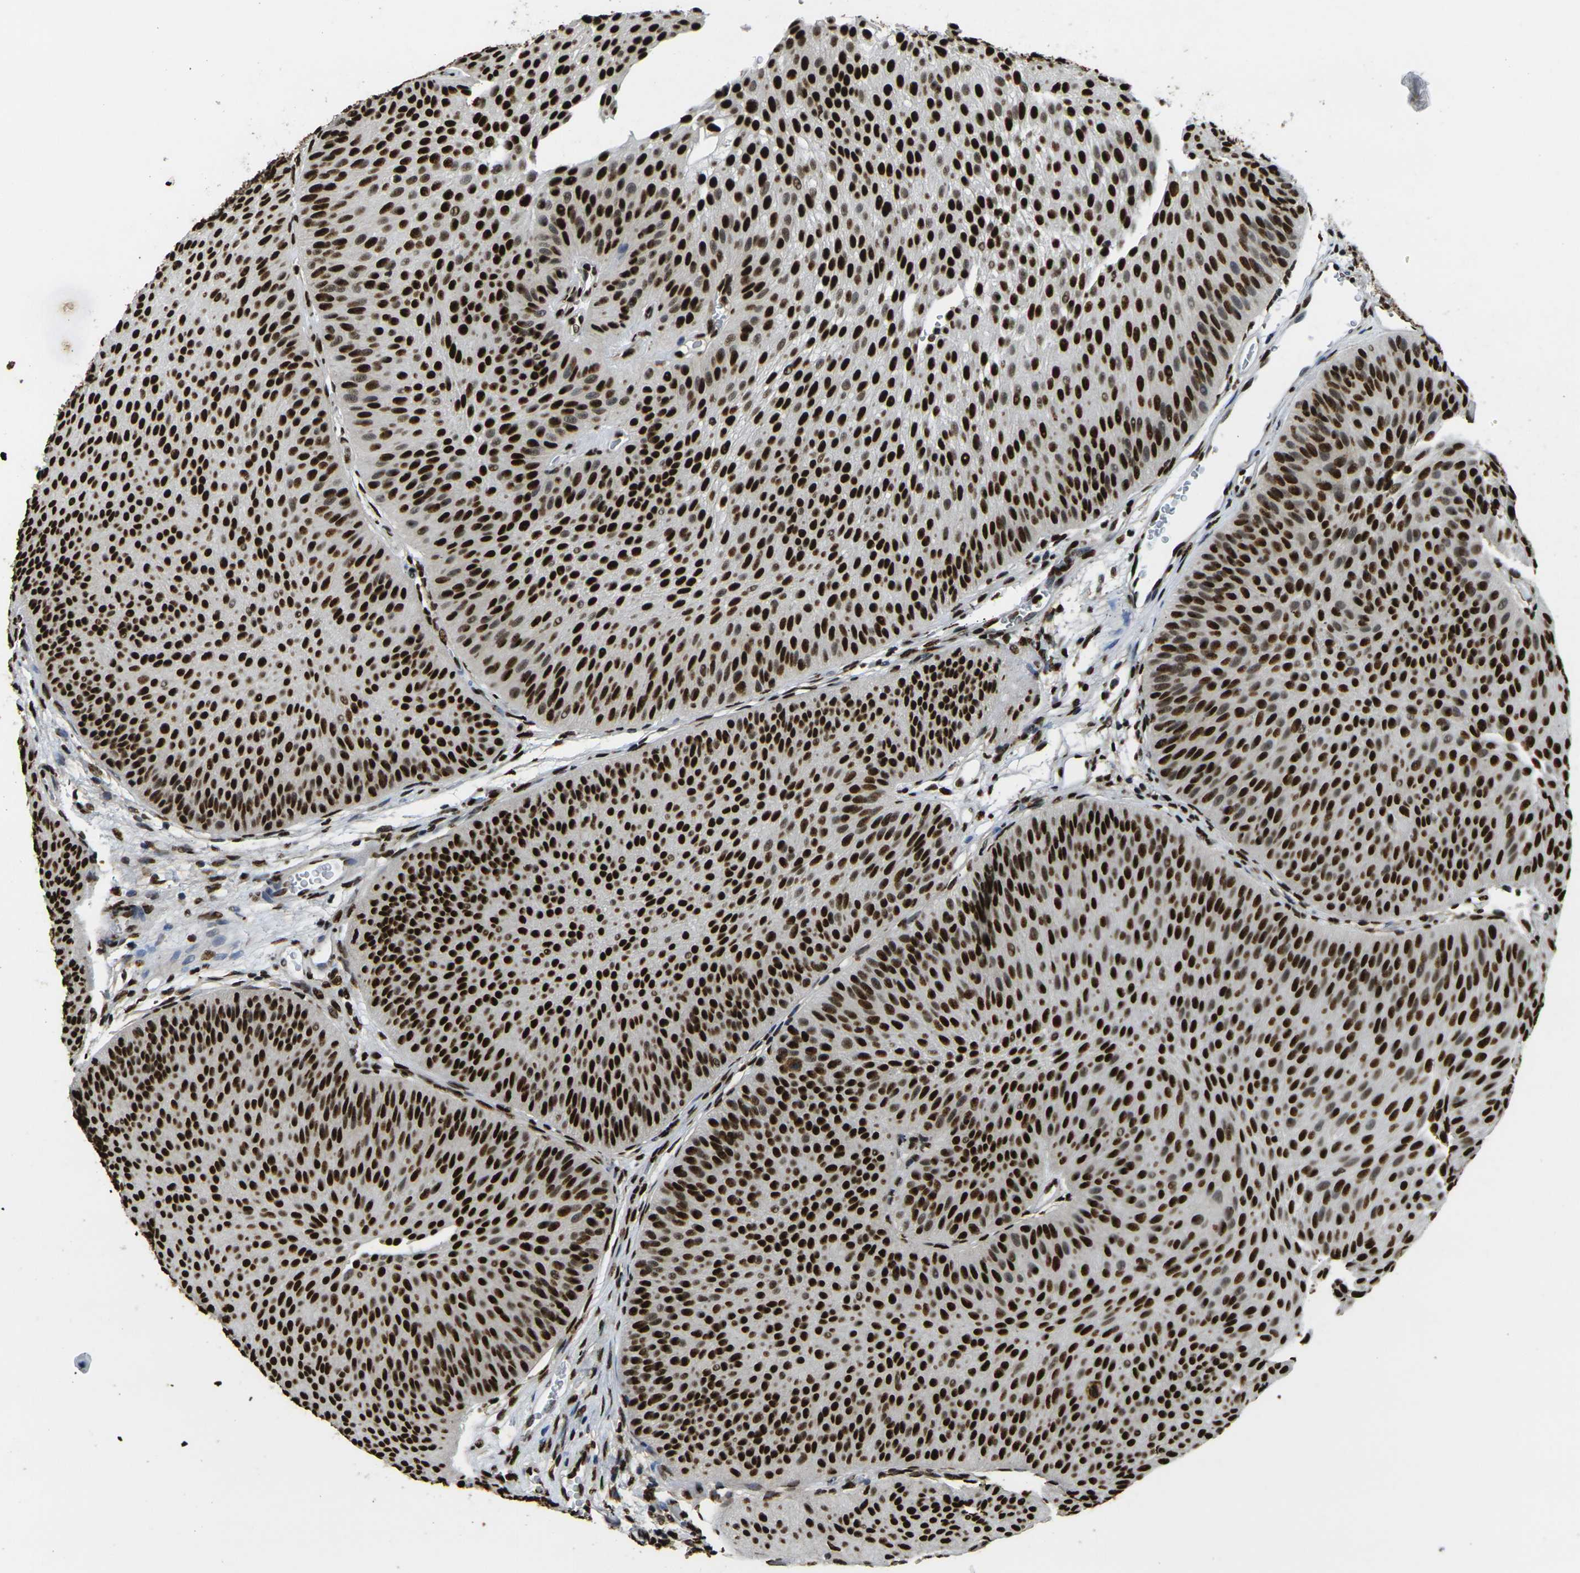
{"staining": {"intensity": "strong", "quantity": ">75%", "location": "nuclear"}, "tissue": "urothelial cancer", "cell_type": "Tumor cells", "image_type": "cancer", "snomed": [{"axis": "morphology", "description": "Urothelial carcinoma, Low grade"}, {"axis": "topography", "description": "Urinary bladder"}], "caption": "Immunohistochemistry micrograph of neoplastic tissue: urothelial cancer stained using immunohistochemistry (IHC) exhibits high levels of strong protein expression localized specifically in the nuclear of tumor cells, appearing as a nuclear brown color.", "gene": "SMARCC1", "patient": {"sex": "female", "age": 60}}